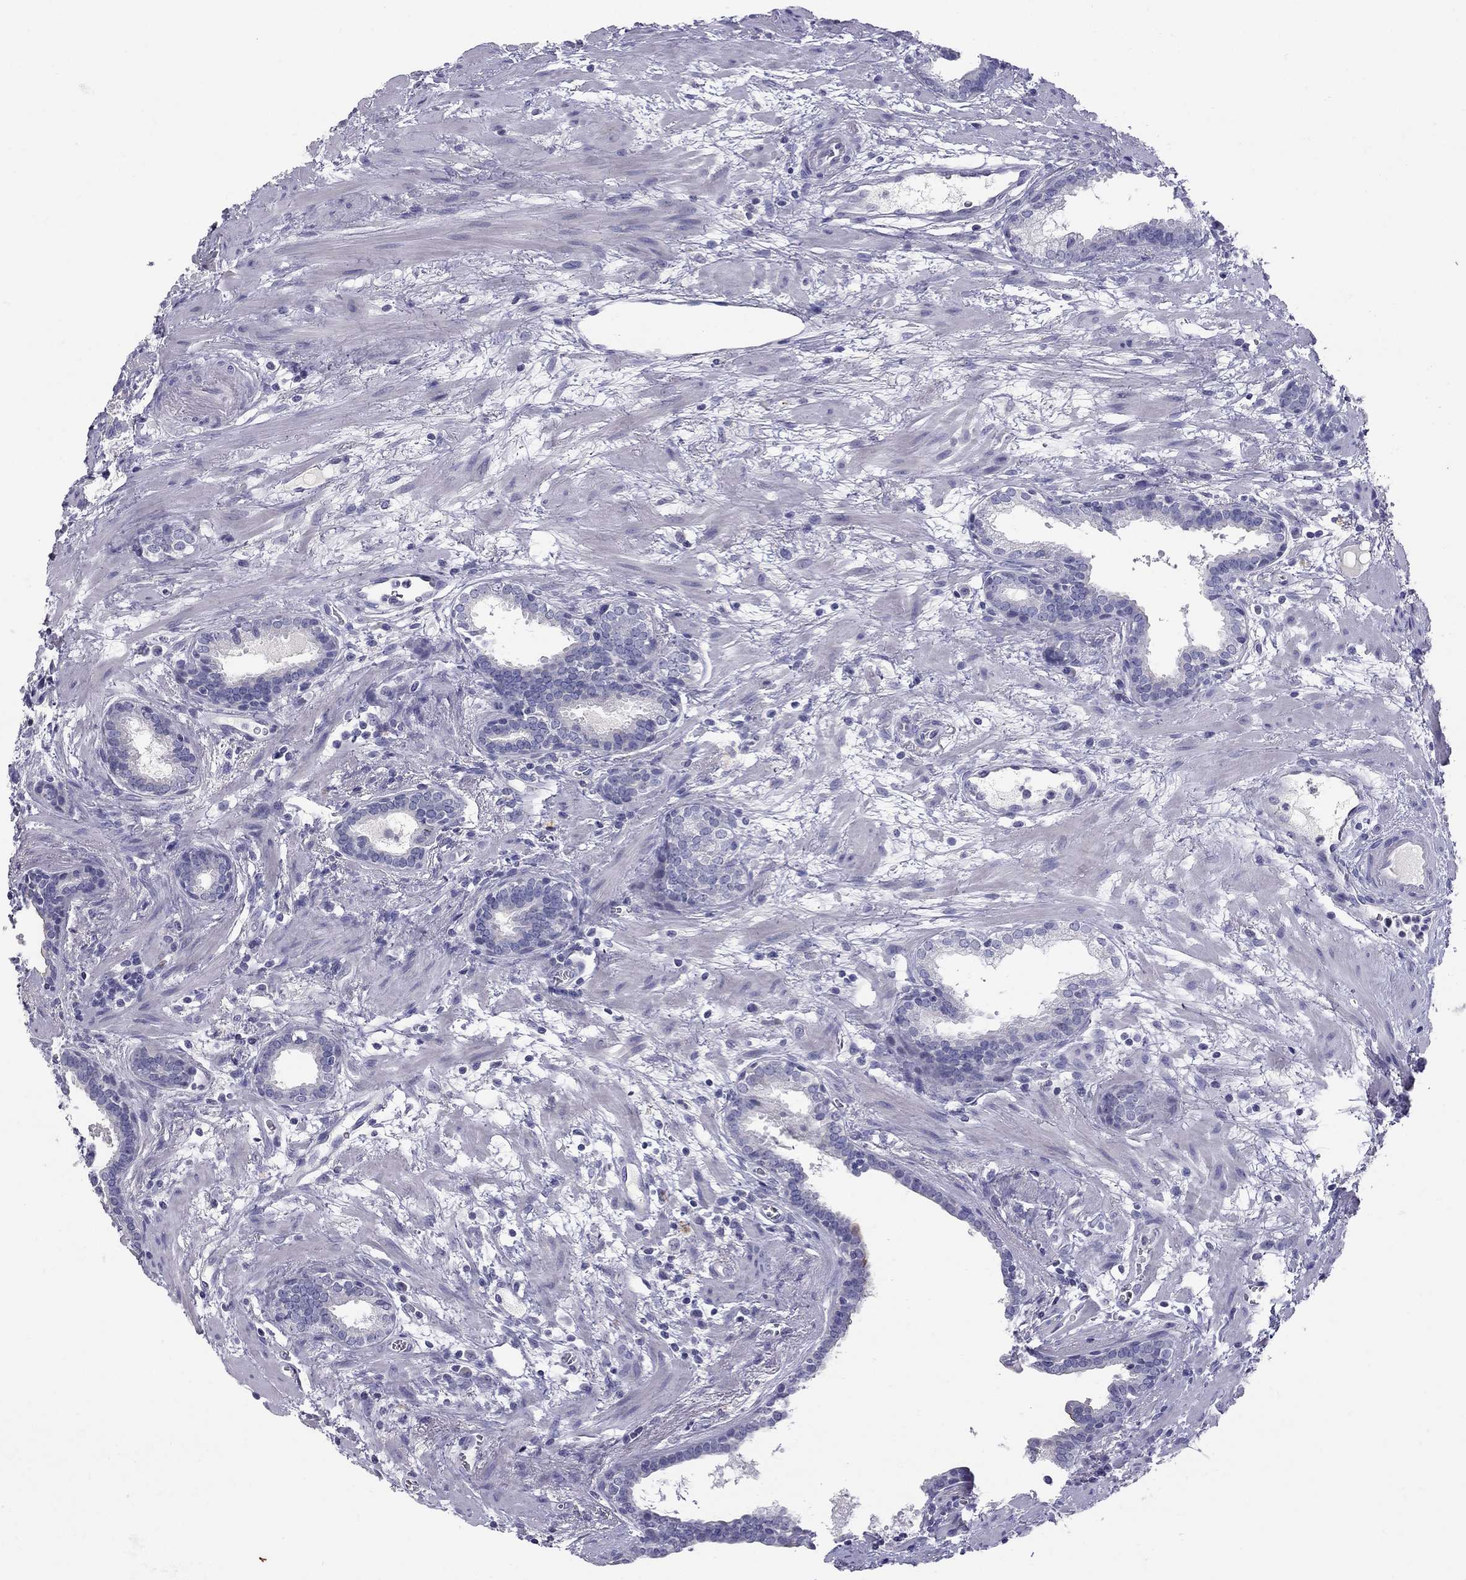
{"staining": {"intensity": "negative", "quantity": "none", "location": "none"}, "tissue": "prostate cancer", "cell_type": "Tumor cells", "image_type": "cancer", "snomed": [{"axis": "morphology", "description": "Adenocarcinoma, NOS"}, {"axis": "topography", "description": "Prostate"}], "caption": "Tumor cells show no significant protein staining in prostate cancer (adenocarcinoma). (DAB immunohistochemistry with hematoxylin counter stain).", "gene": "MUC16", "patient": {"sex": "male", "age": 66}}